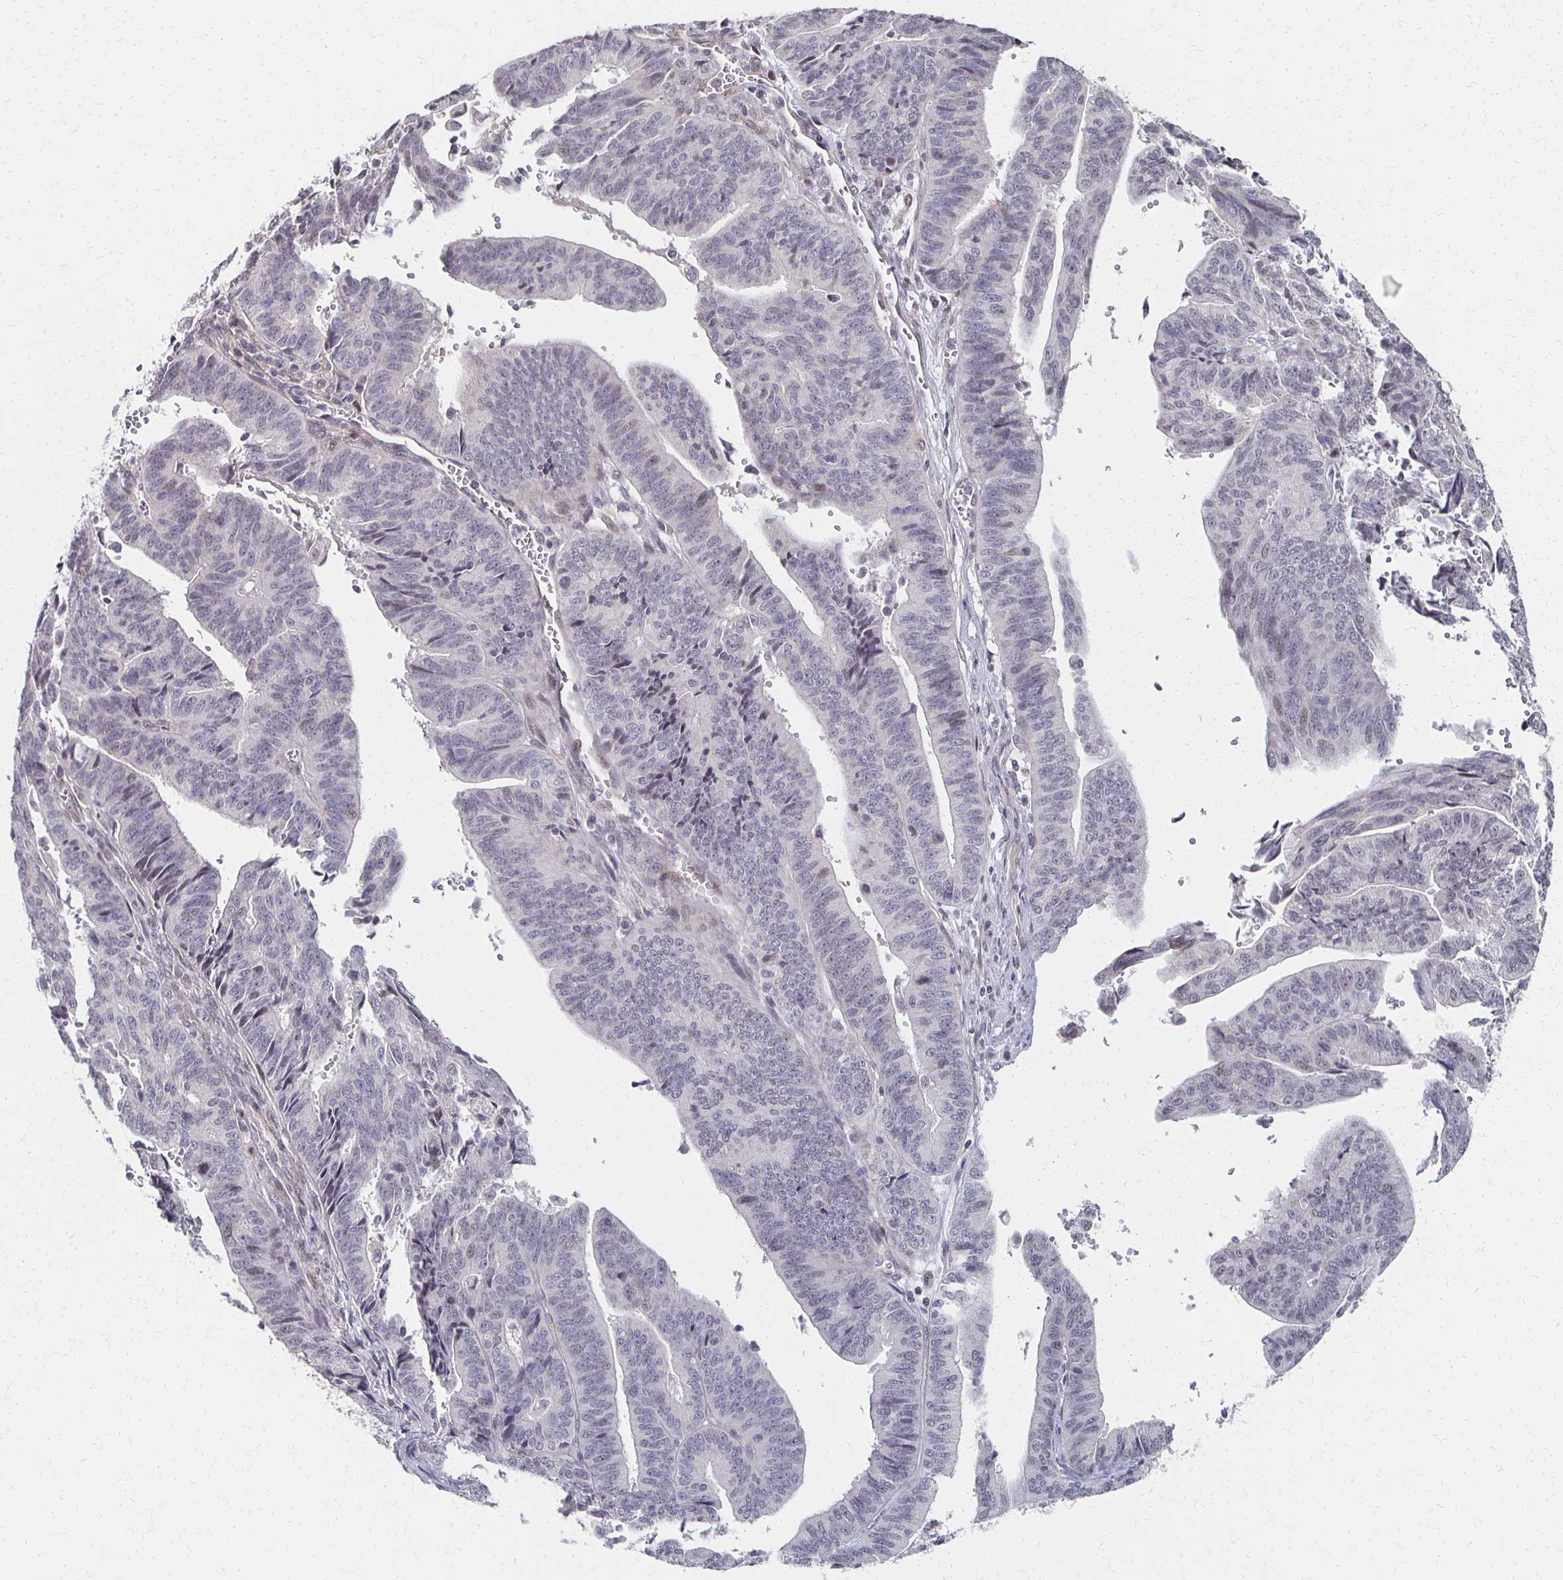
{"staining": {"intensity": "negative", "quantity": "none", "location": "none"}, "tissue": "endometrial cancer", "cell_type": "Tumor cells", "image_type": "cancer", "snomed": [{"axis": "morphology", "description": "Adenocarcinoma, NOS"}, {"axis": "topography", "description": "Endometrium"}], "caption": "Immunohistochemistry histopathology image of neoplastic tissue: human adenocarcinoma (endometrial) stained with DAB demonstrates no significant protein expression in tumor cells.", "gene": "DAB1", "patient": {"sex": "female", "age": 65}}